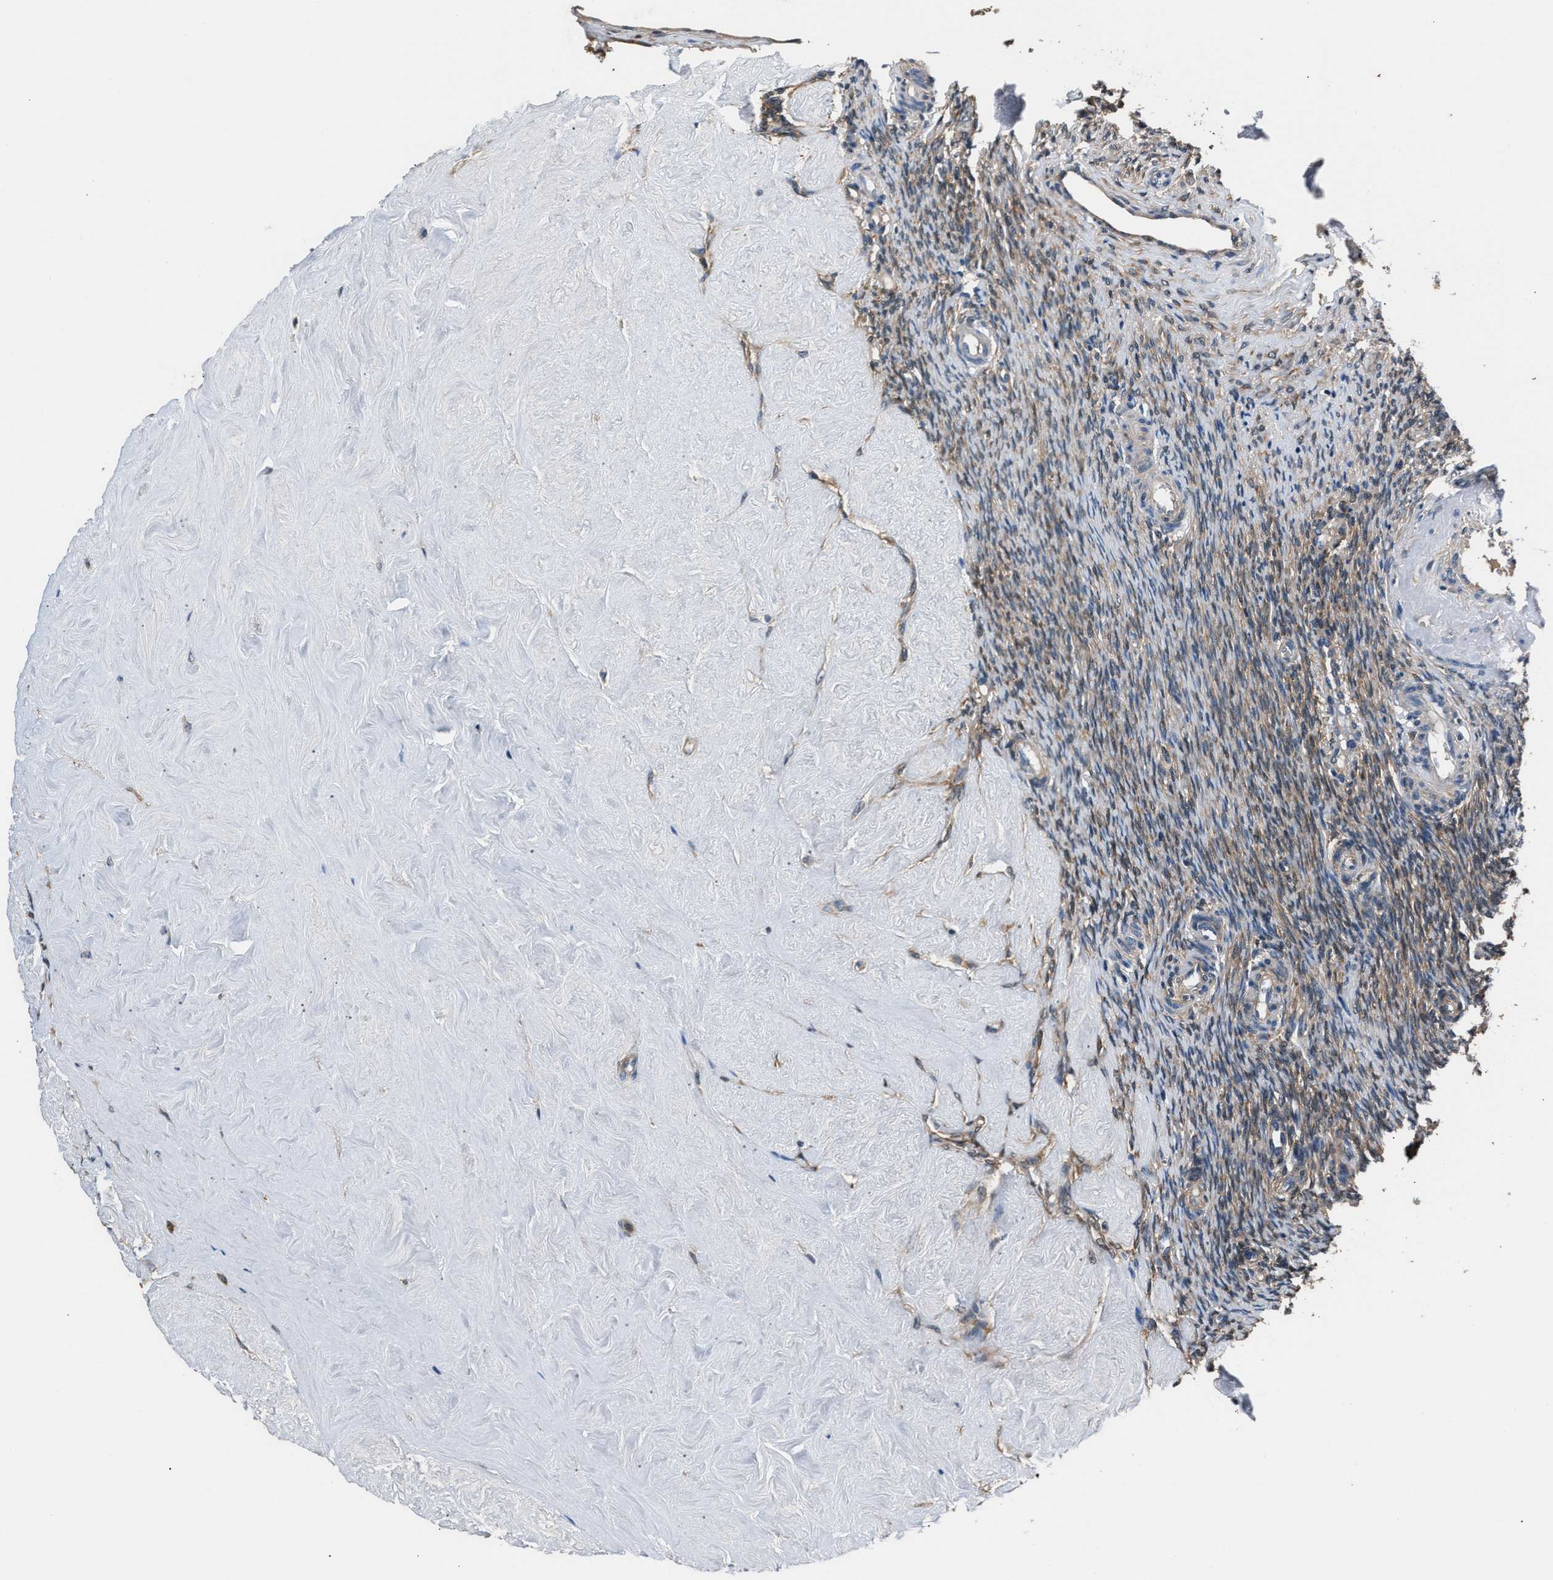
{"staining": {"intensity": "weak", "quantity": ">75%", "location": "cytoplasmic/membranous"}, "tissue": "ovary", "cell_type": "Follicle cells", "image_type": "normal", "snomed": [{"axis": "morphology", "description": "Normal tissue, NOS"}, {"axis": "topography", "description": "Ovary"}], "caption": "Benign ovary demonstrates weak cytoplasmic/membranous positivity in approximately >75% of follicle cells, visualized by immunohistochemistry. Nuclei are stained in blue.", "gene": "GSTP1", "patient": {"sex": "female", "age": 41}}